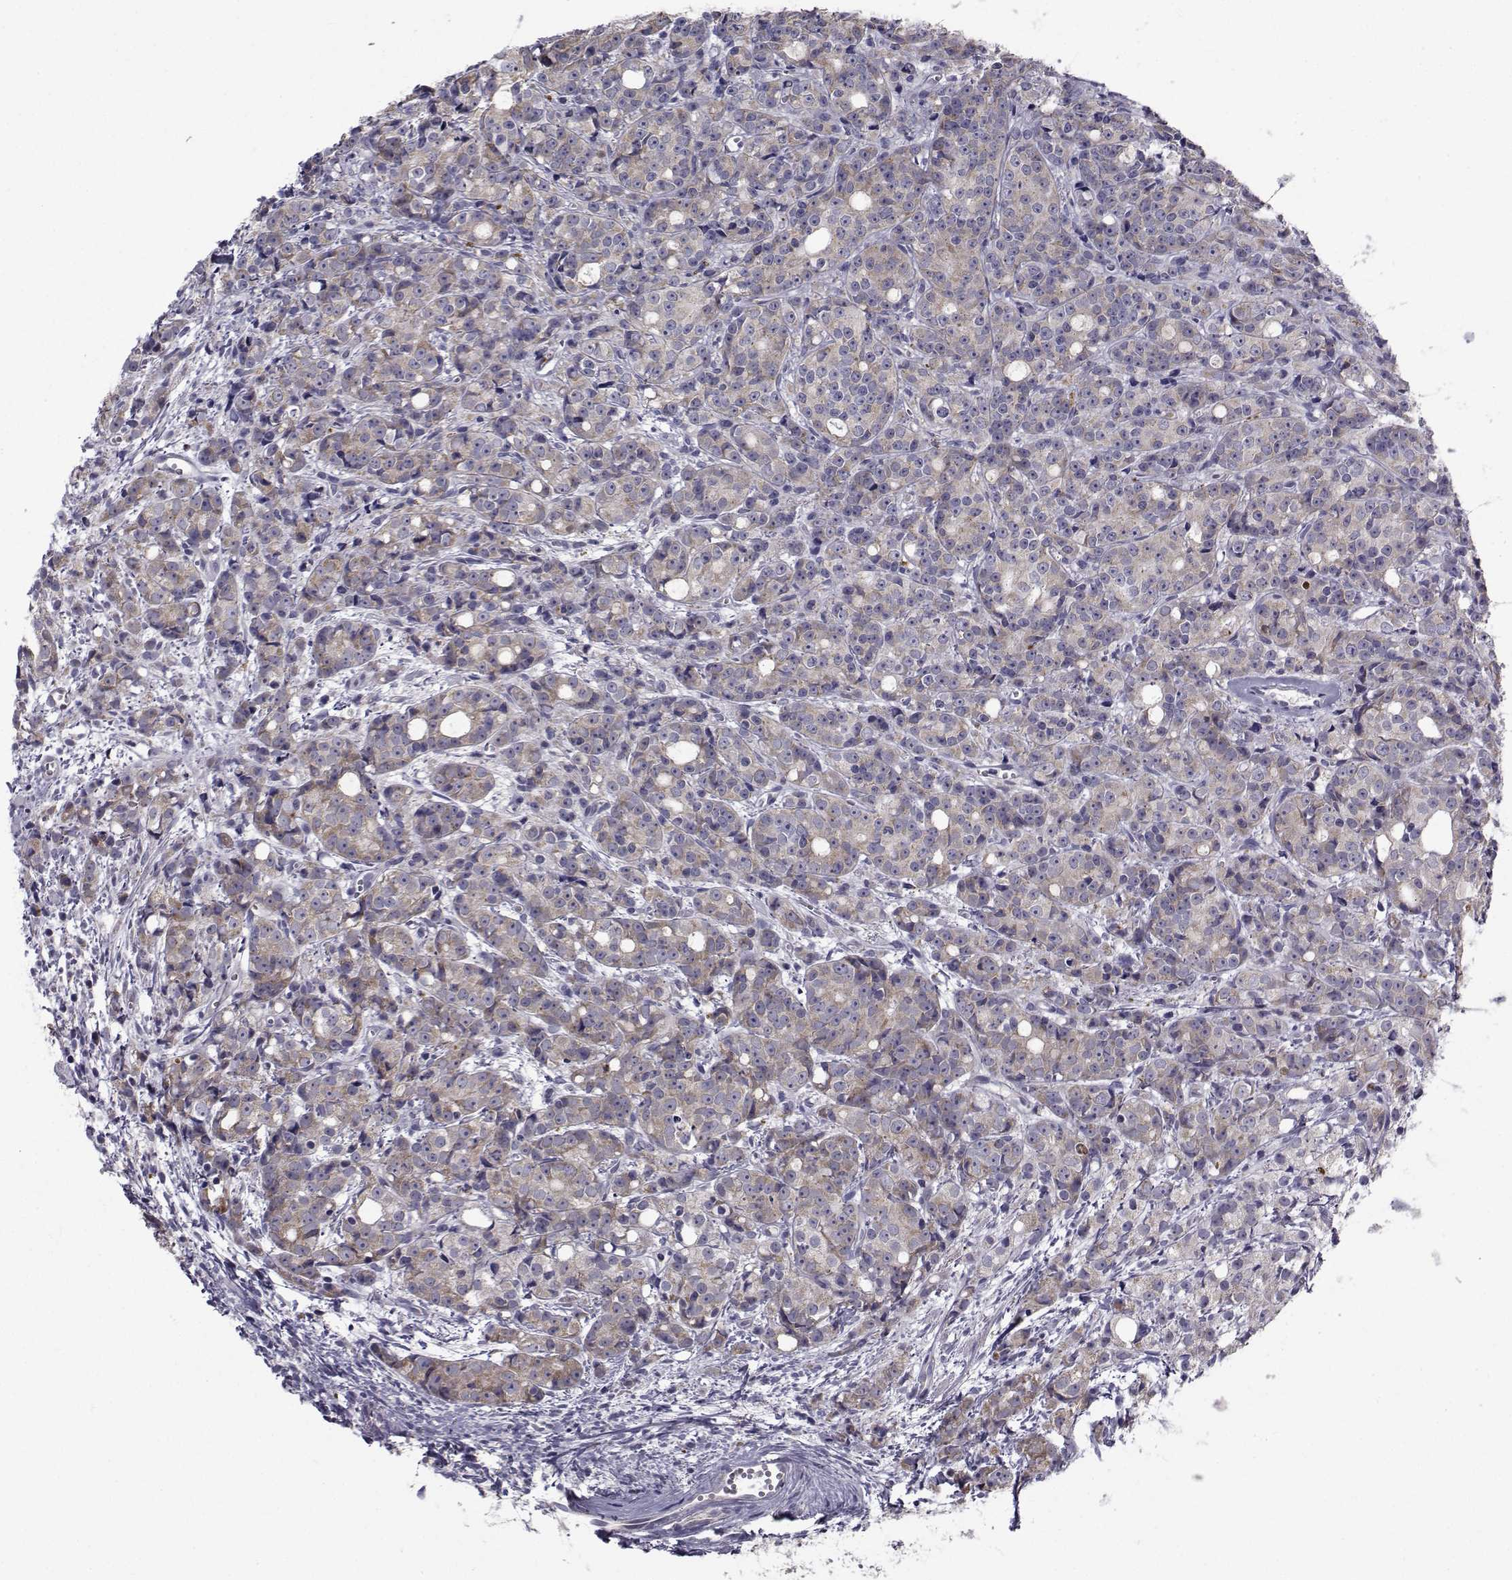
{"staining": {"intensity": "weak", "quantity": "<25%", "location": "cytoplasmic/membranous"}, "tissue": "prostate cancer", "cell_type": "Tumor cells", "image_type": "cancer", "snomed": [{"axis": "morphology", "description": "Adenocarcinoma, Medium grade"}, {"axis": "topography", "description": "Prostate"}], "caption": "Tumor cells show no significant protein positivity in prostate adenocarcinoma (medium-grade).", "gene": "ANGPT1", "patient": {"sex": "male", "age": 74}}